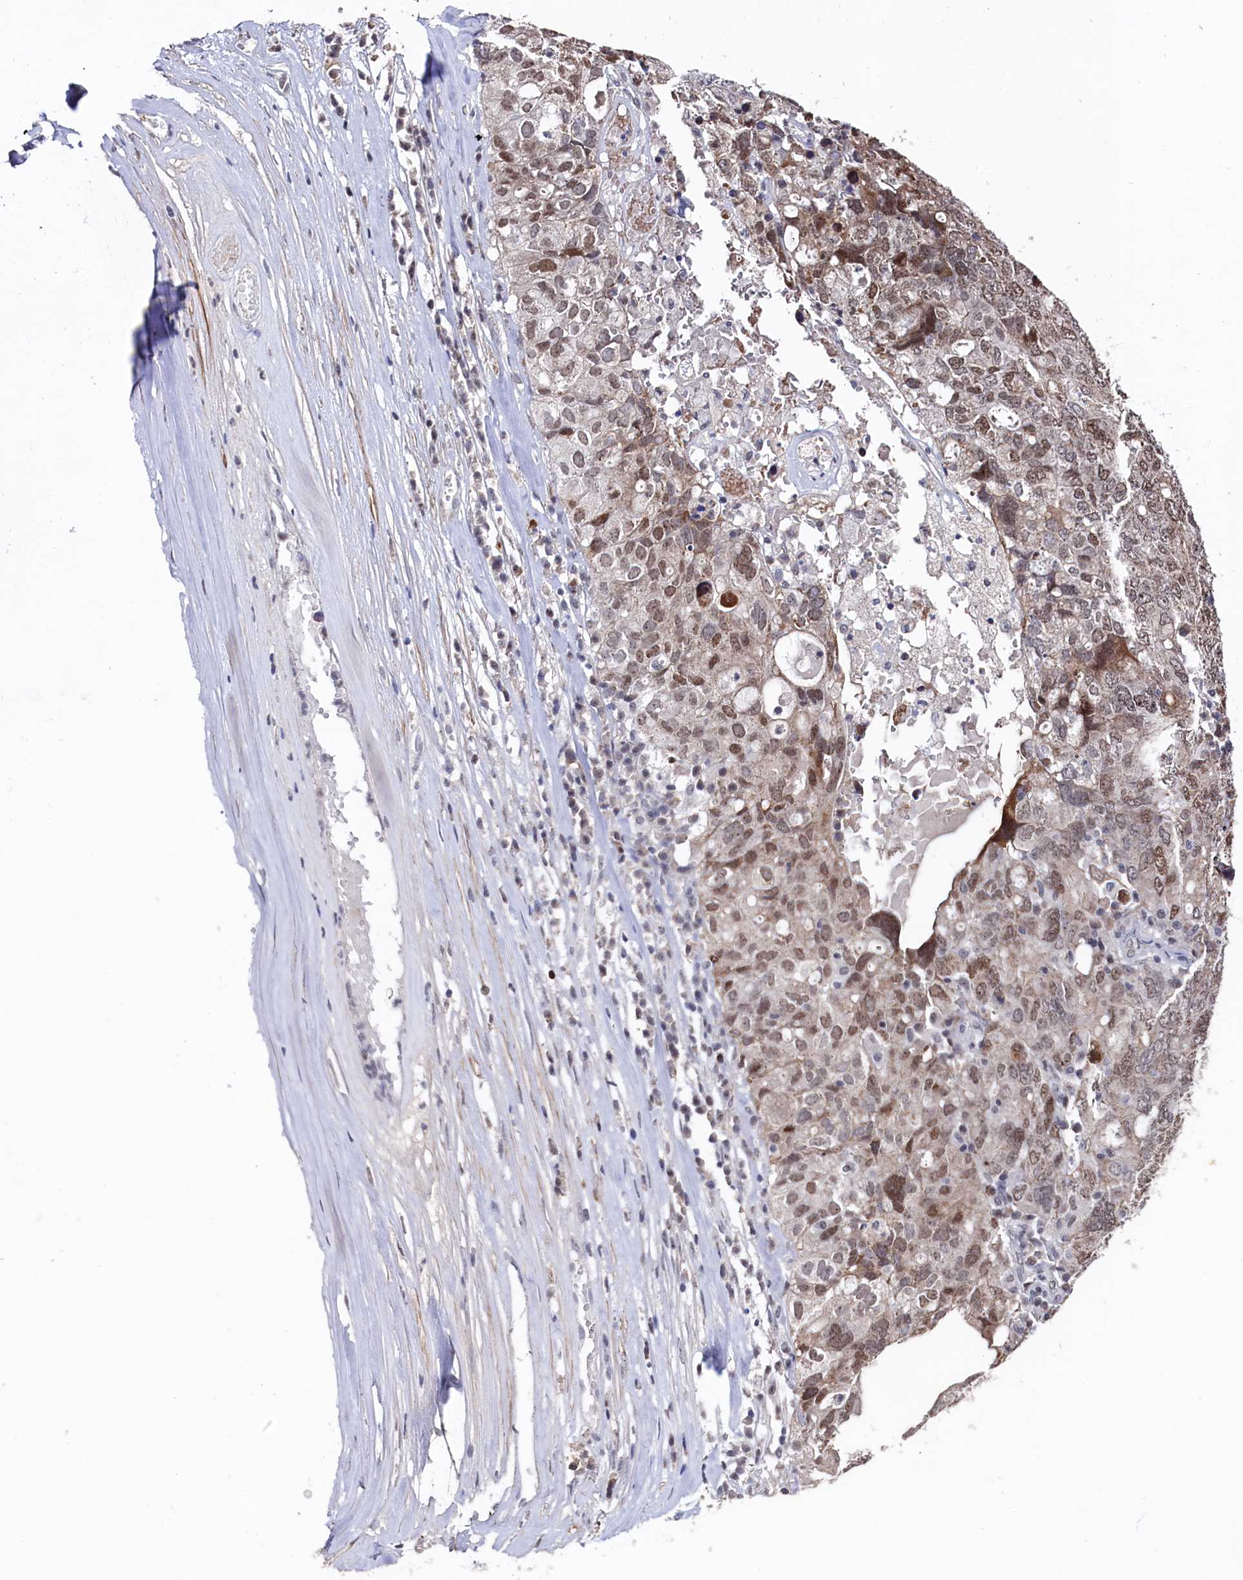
{"staining": {"intensity": "moderate", "quantity": ">75%", "location": "nuclear"}, "tissue": "ovarian cancer", "cell_type": "Tumor cells", "image_type": "cancer", "snomed": [{"axis": "morphology", "description": "Carcinoma, endometroid"}, {"axis": "topography", "description": "Ovary"}], "caption": "Moderate nuclear staining is present in approximately >75% of tumor cells in ovarian cancer (endometroid carcinoma). The staining was performed using DAB, with brown indicating positive protein expression. Nuclei are stained blue with hematoxylin.", "gene": "TIGD4", "patient": {"sex": "female", "age": 62}}